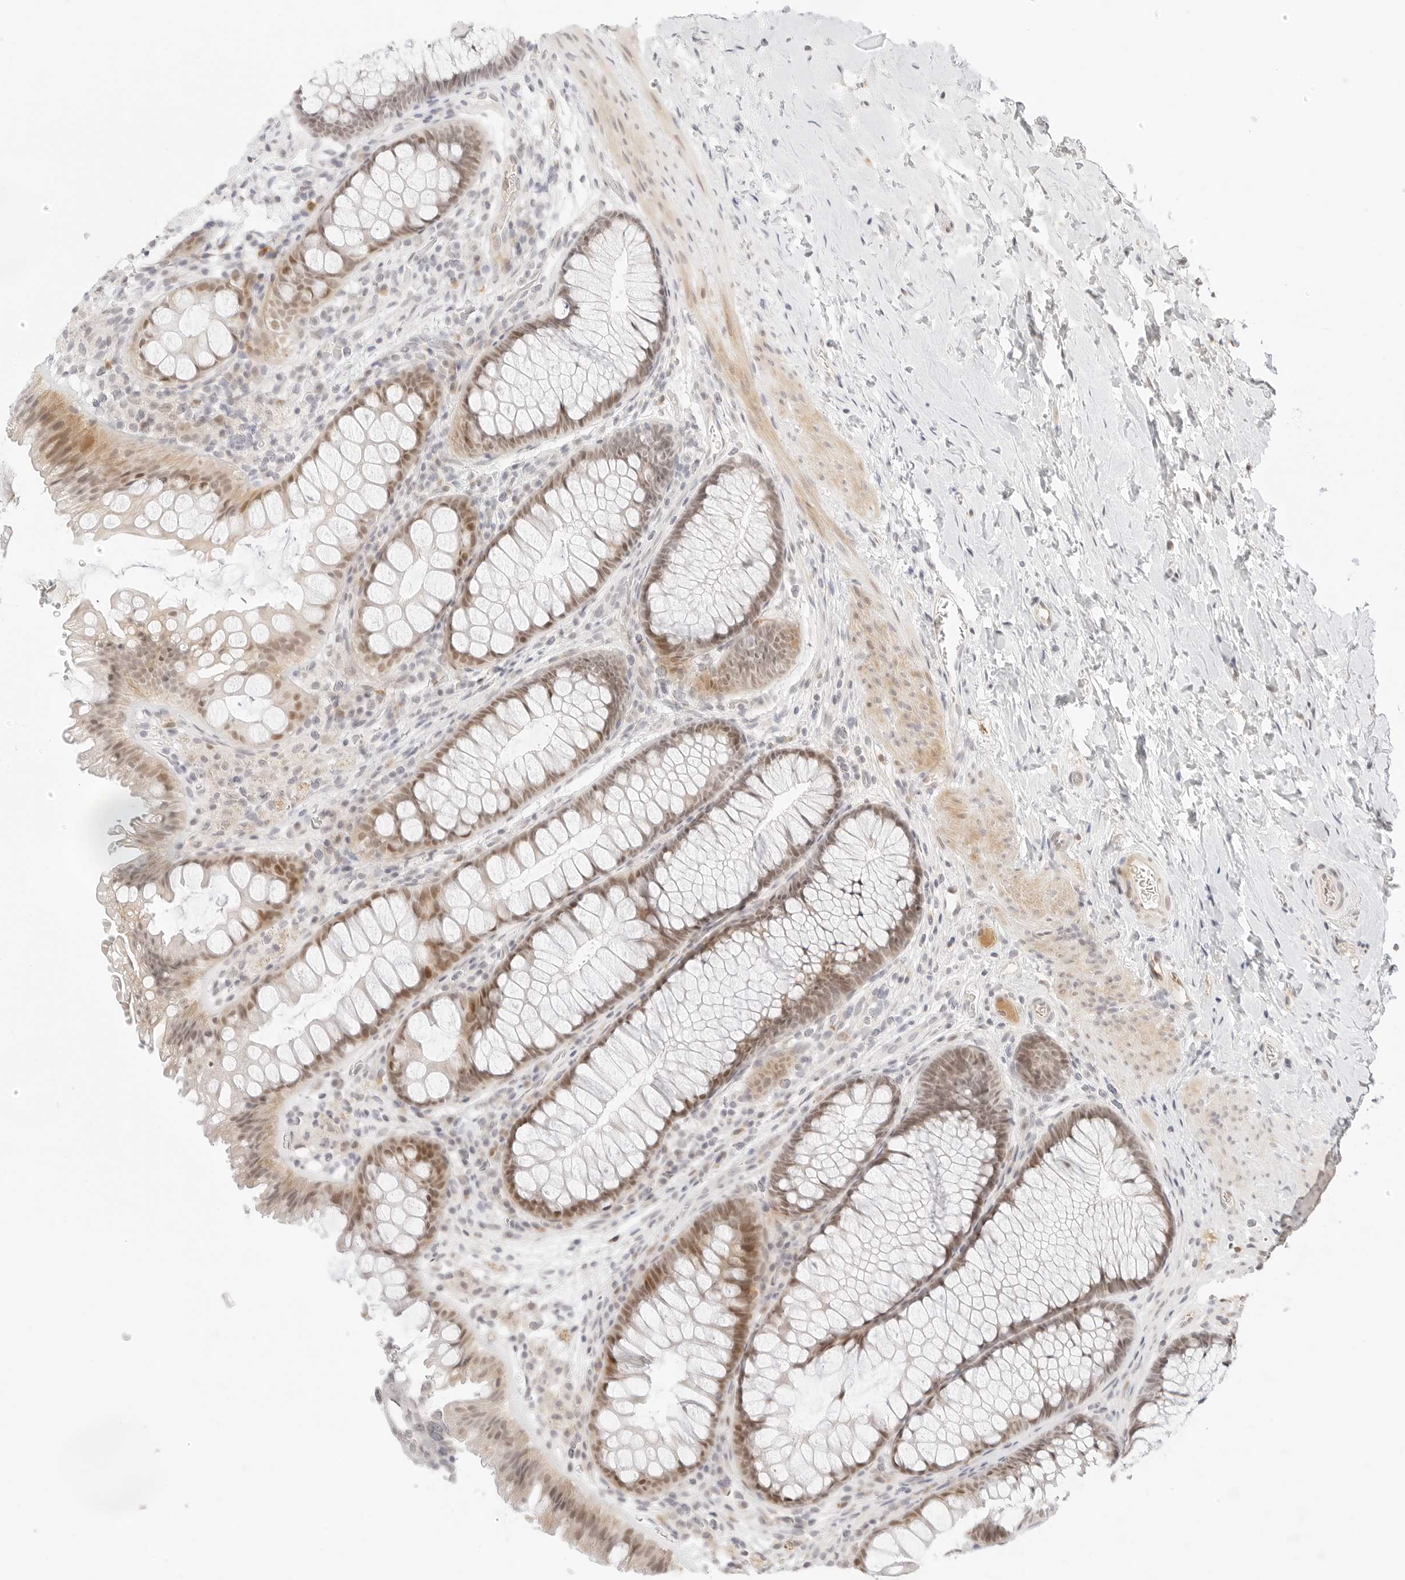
{"staining": {"intensity": "negative", "quantity": "none", "location": "none"}, "tissue": "colon", "cell_type": "Endothelial cells", "image_type": "normal", "snomed": [{"axis": "morphology", "description": "Normal tissue, NOS"}, {"axis": "topography", "description": "Colon"}], "caption": "Immunohistochemistry photomicrograph of benign human colon stained for a protein (brown), which shows no expression in endothelial cells. (Brightfield microscopy of DAB (3,3'-diaminobenzidine) immunohistochemistry at high magnification).", "gene": "XKR4", "patient": {"sex": "female", "age": 62}}